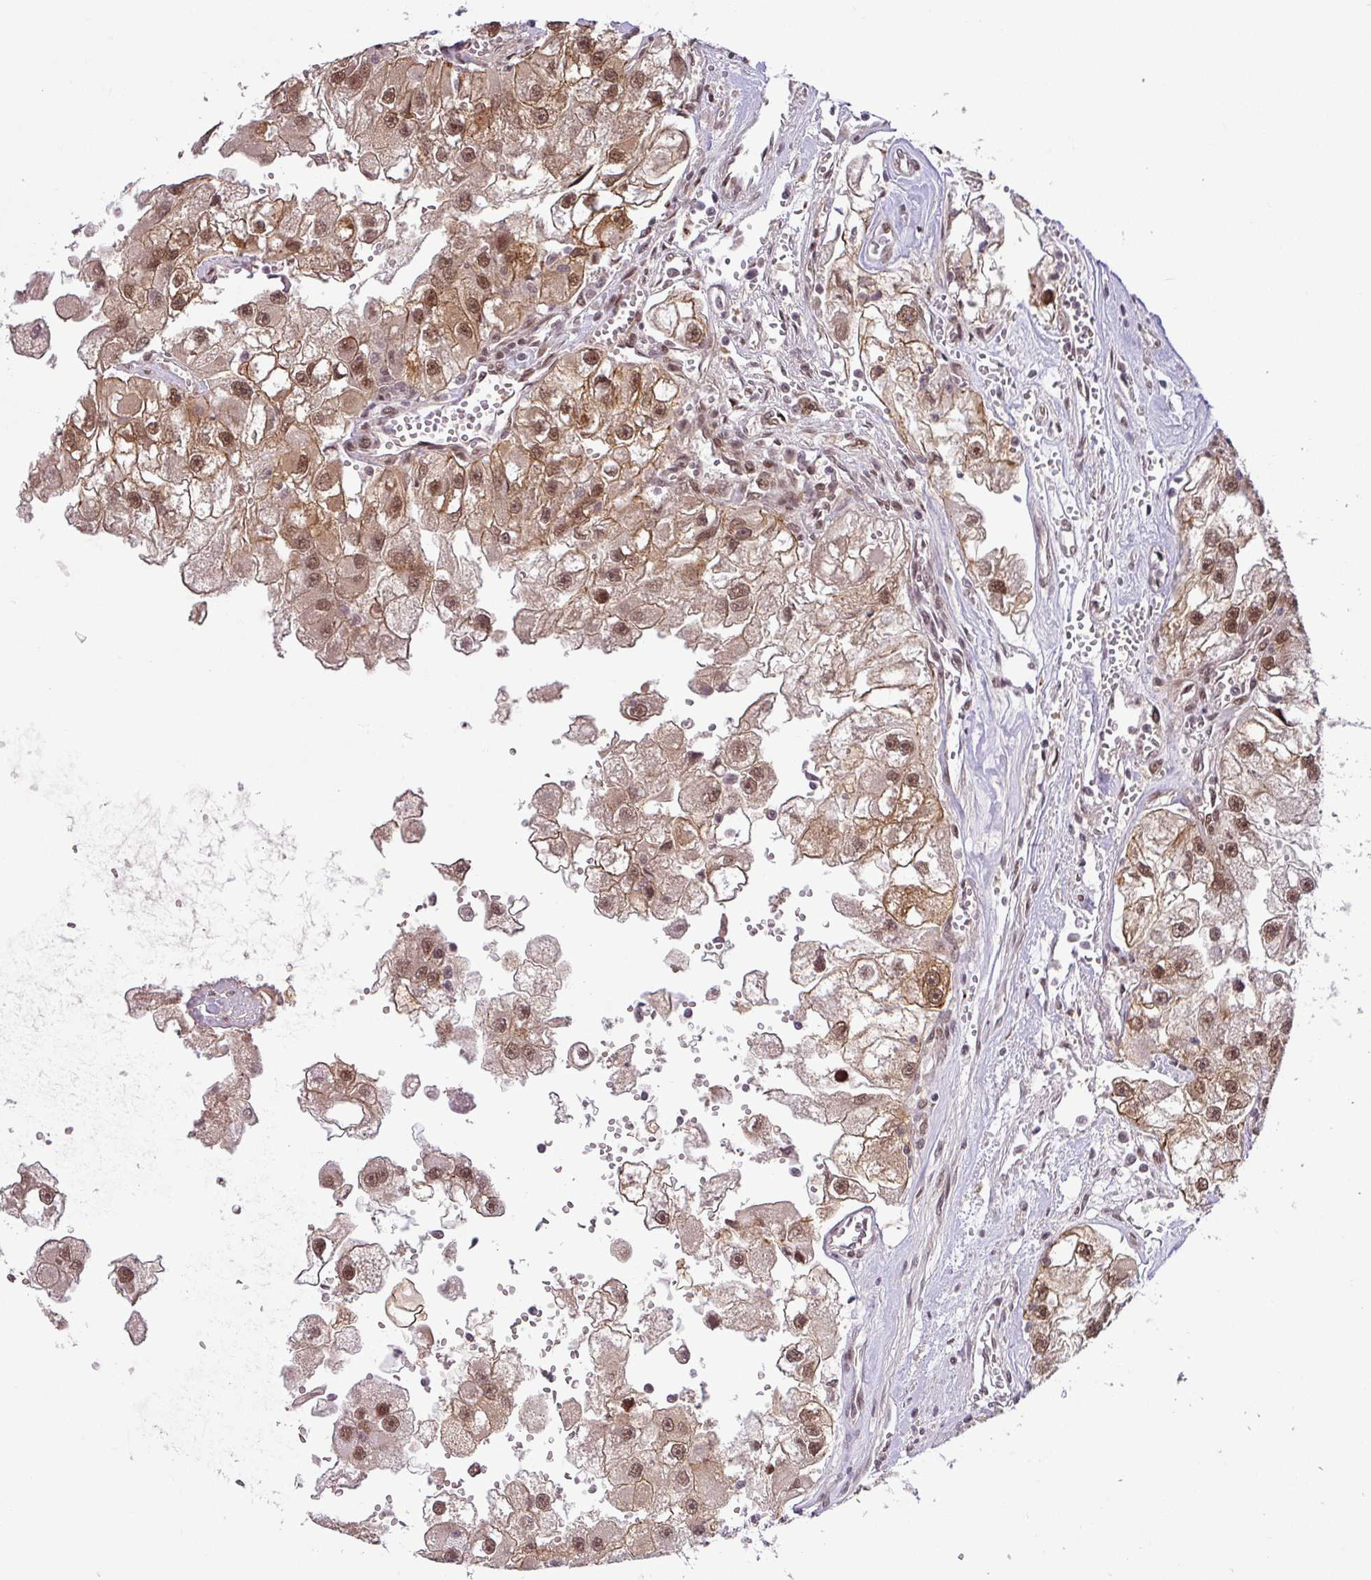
{"staining": {"intensity": "moderate", "quantity": ">75%", "location": "nuclear"}, "tissue": "renal cancer", "cell_type": "Tumor cells", "image_type": "cancer", "snomed": [{"axis": "morphology", "description": "Adenocarcinoma, NOS"}, {"axis": "topography", "description": "Kidney"}], "caption": "Immunohistochemical staining of human adenocarcinoma (renal) displays medium levels of moderate nuclear protein expression in about >75% of tumor cells. The protein is shown in brown color, while the nuclei are stained blue.", "gene": "SRSF2", "patient": {"sex": "male", "age": 63}}